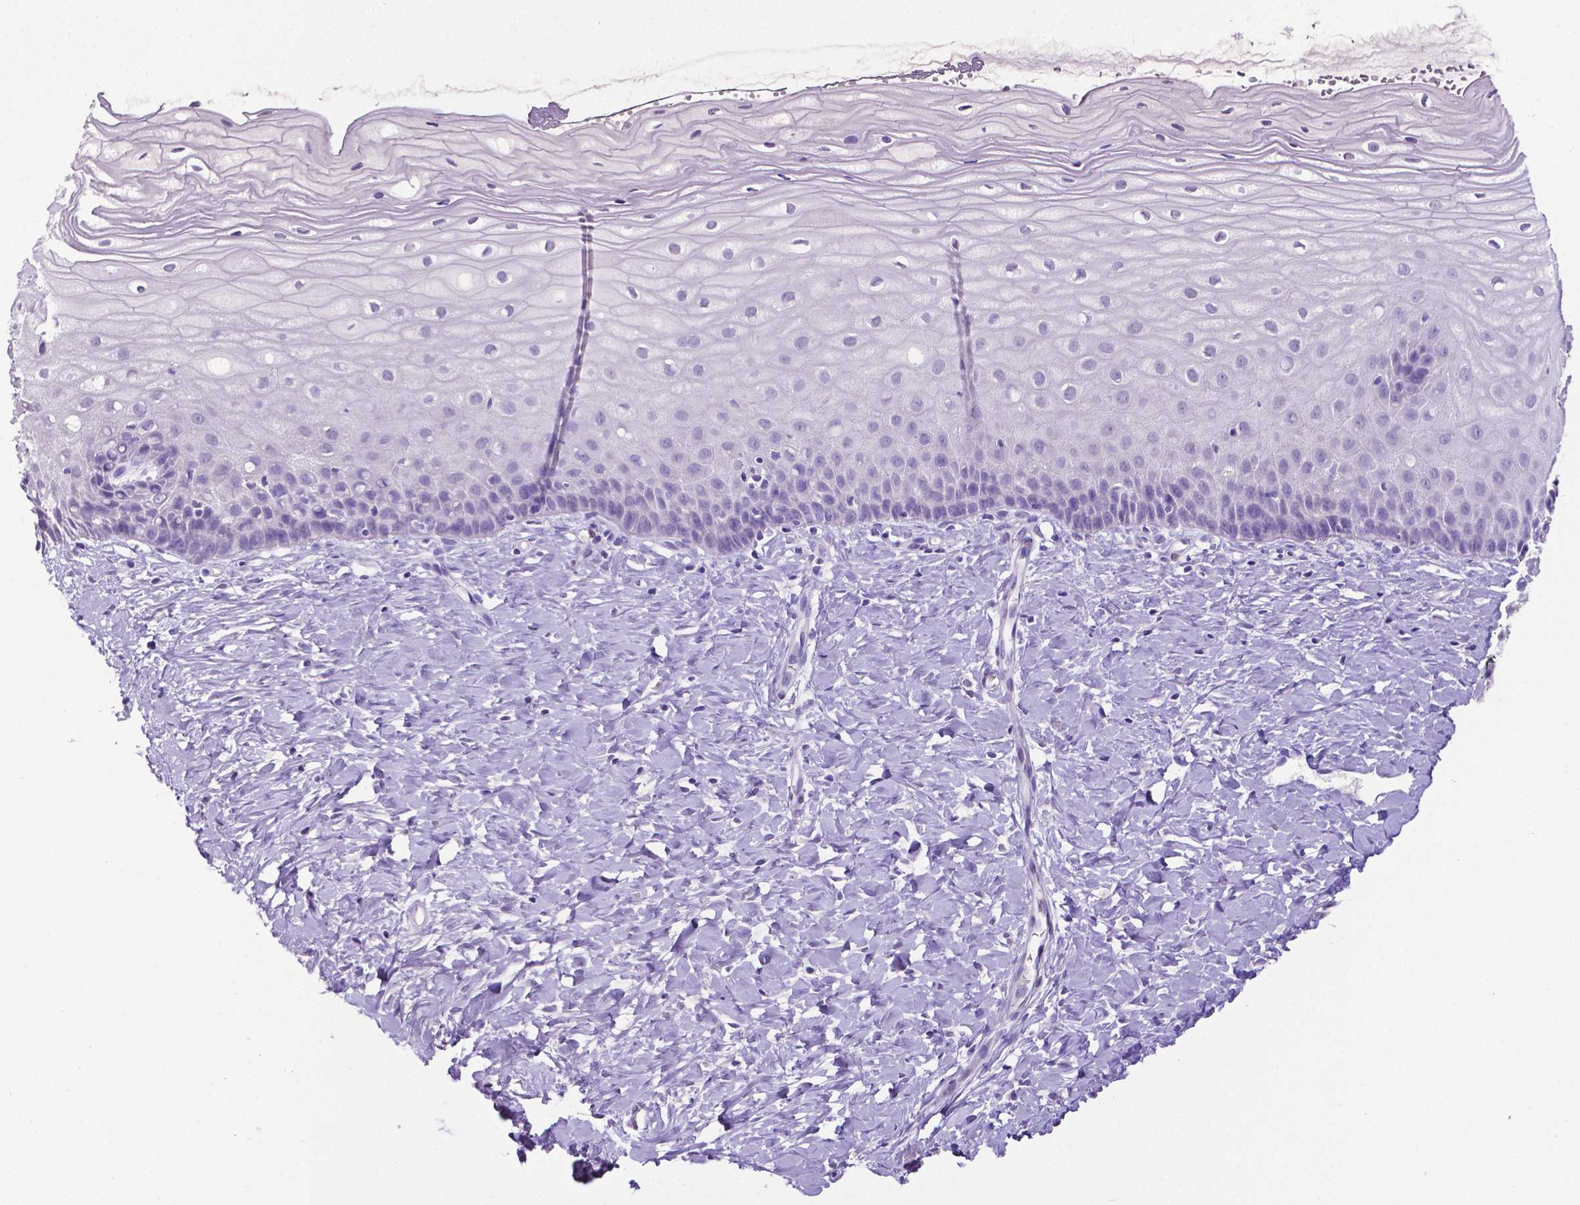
{"staining": {"intensity": "negative", "quantity": "none", "location": "none"}, "tissue": "cervix", "cell_type": "Glandular cells", "image_type": "normal", "snomed": [{"axis": "morphology", "description": "Normal tissue, NOS"}, {"axis": "topography", "description": "Cervix"}], "caption": "Human cervix stained for a protein using immunohistochemistry (IHC) displays no expression in glandular cells.", "gene": "SATB2", "patient": {"sex": "female", "age": 37}}